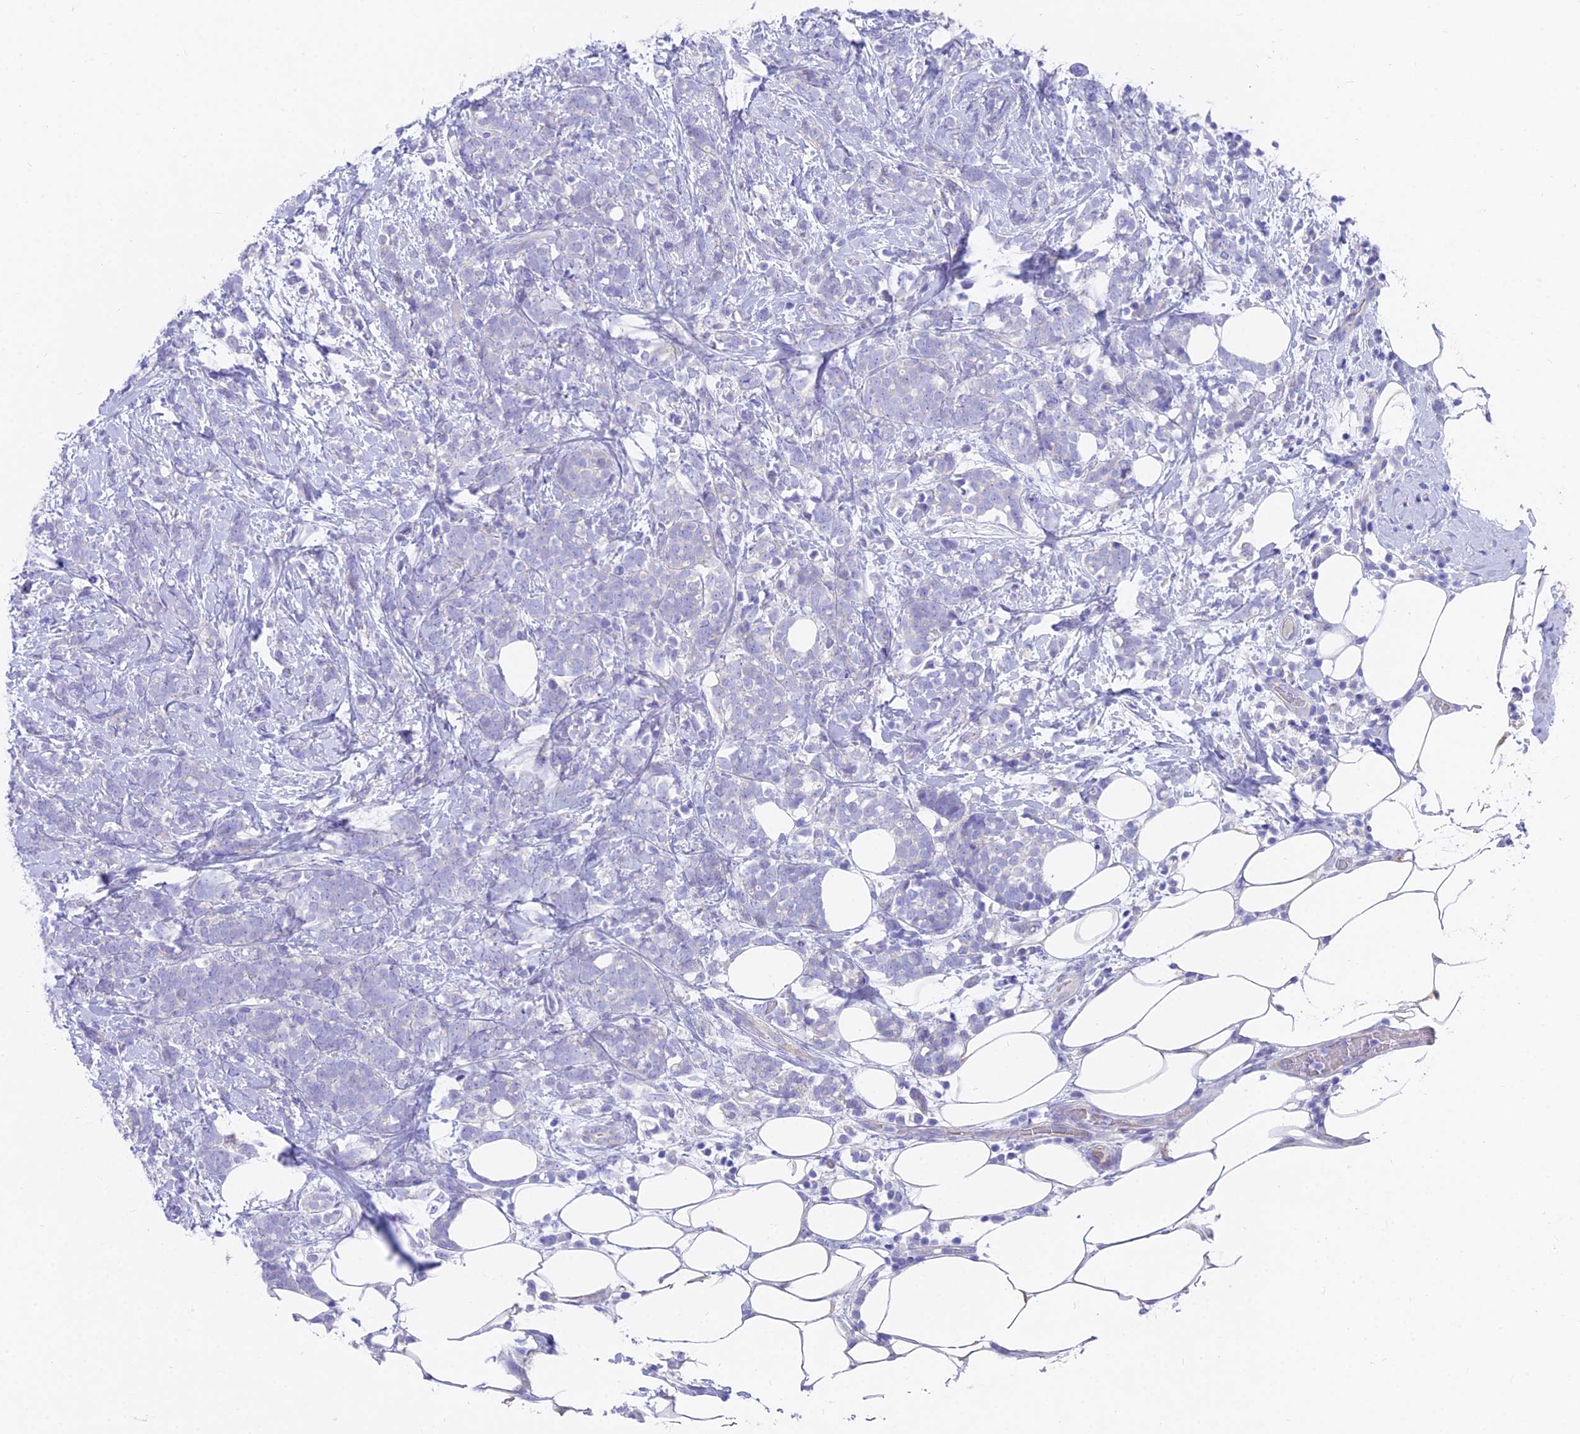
{"staining": {"intensity": "negative", "quantity": "none", "location": "none"}, "tissue": "breast cancer", "cell_type": "Tumor cells", "image_type": "cancer", "snomed": [{"axis": "morphology", "description": "Lobular carcinoma"}, {"axis": "topography", "description": "Breast"}], "caption": "An immunohistochemistry (IHC) micrograph of breast cancer (lobular carcinoma) is shown. There is no staining in tumor cells of breast cancer (lobular carcinoma).", "gene": "FAM168B", "patient": {"sex": "female", "age": 58}}